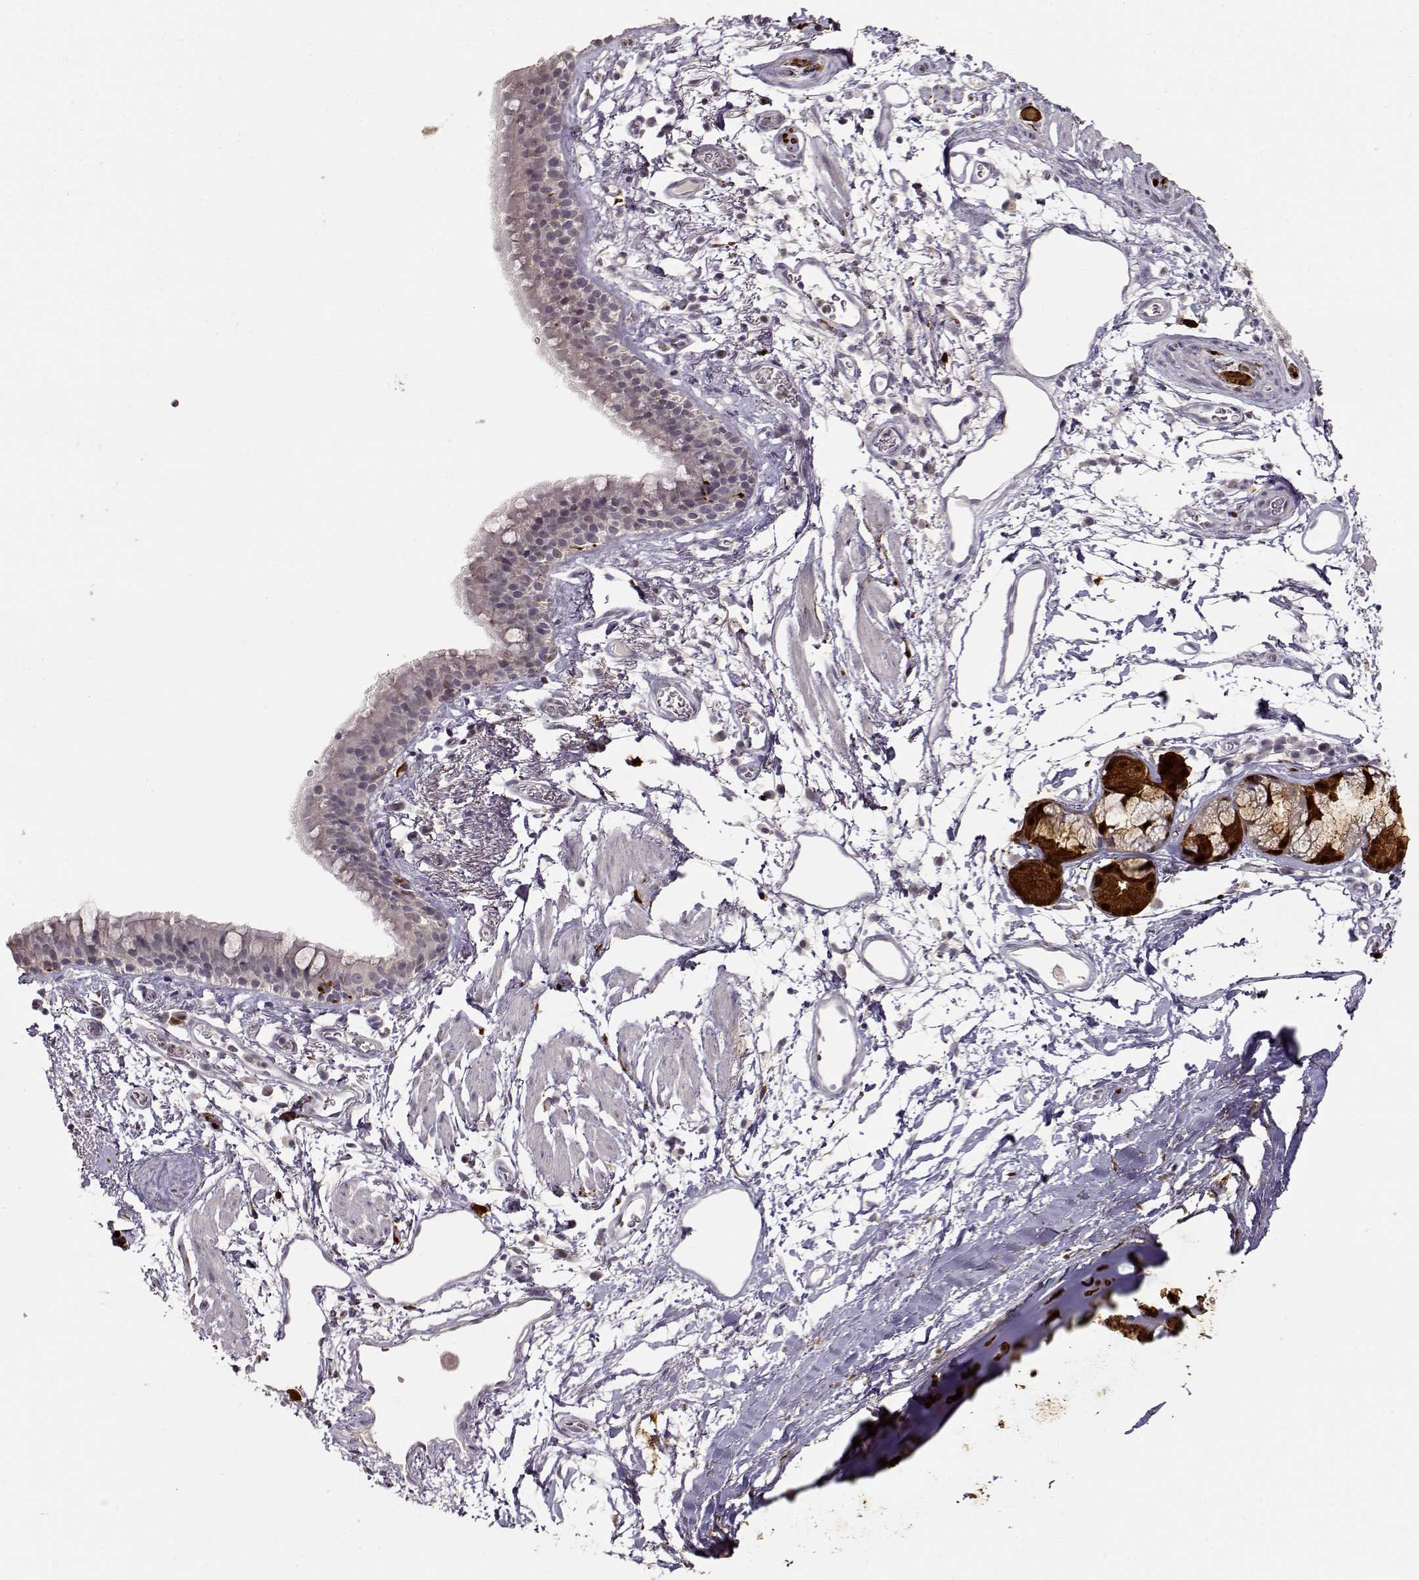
{"staining": {"intensity": "negative", "quantity": "none", "location": "none"}, "tissue": "bronchus", "cell_type": "Respiratory epithelial cells", "image_type": "normal", "snomed": [{"axis": "morphology", "description": "Normal tissue, NOS"}, {"axis": "topography", "description": "Cartilage tissue"}, {"axis": "topography", "description": "Bronchus"}], "caption": "The histopathology image reveals no staining of respiratory epithelial cells in benign bronchus. (Brightfield microscopy of DAB (3,3'-diaminobenzidine) immunohistochemistry (IHC) at high magnification).", "gene": "S100B", "patient": {"sex": "male", "age": 58}}